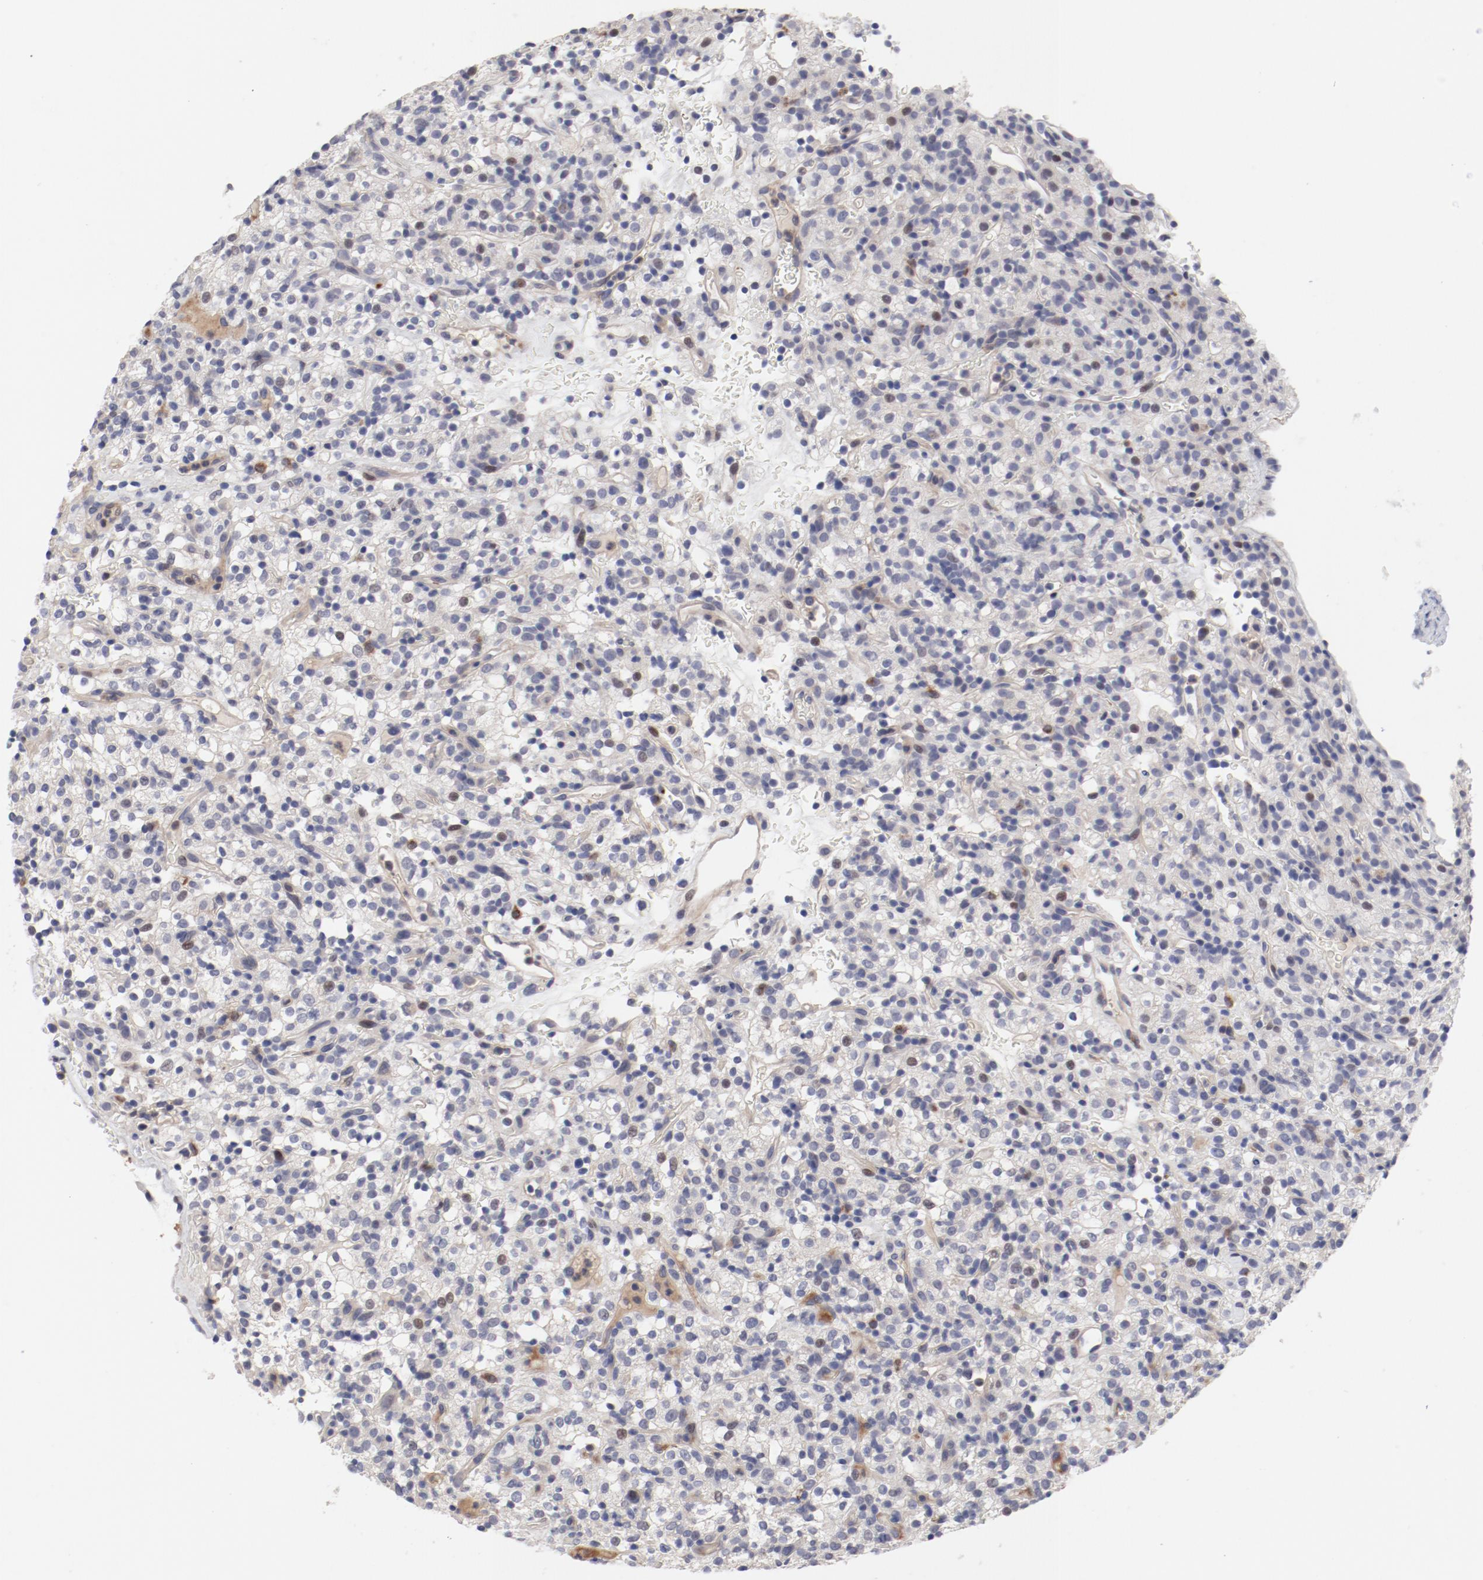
{"staining": {"intensity": "negative", "quantity": "none", "location": "none"}, "tissue": "renal cancer", "cell_type": "Tumor cells", "image_type": "cancer", "snomed": [{"axis": "morphology", "description": "Normal tissue, NOS"}, {"axis": "morphology", "description": "Adenocarcinoma, NOS"}, {"axis": "topography", "description": "Kidney"}], "caption": "Protein analysis of renal cancer (adenocarcinoma) shows no significant expression in tumor cells. (DAB (3,3'-diaminobenzidine) immunohistochemistry (IHC) visualized using brightfield microscopy, high magnification).", "gene": "FSCB", "patient": {"sex": "female", "age": 72}}